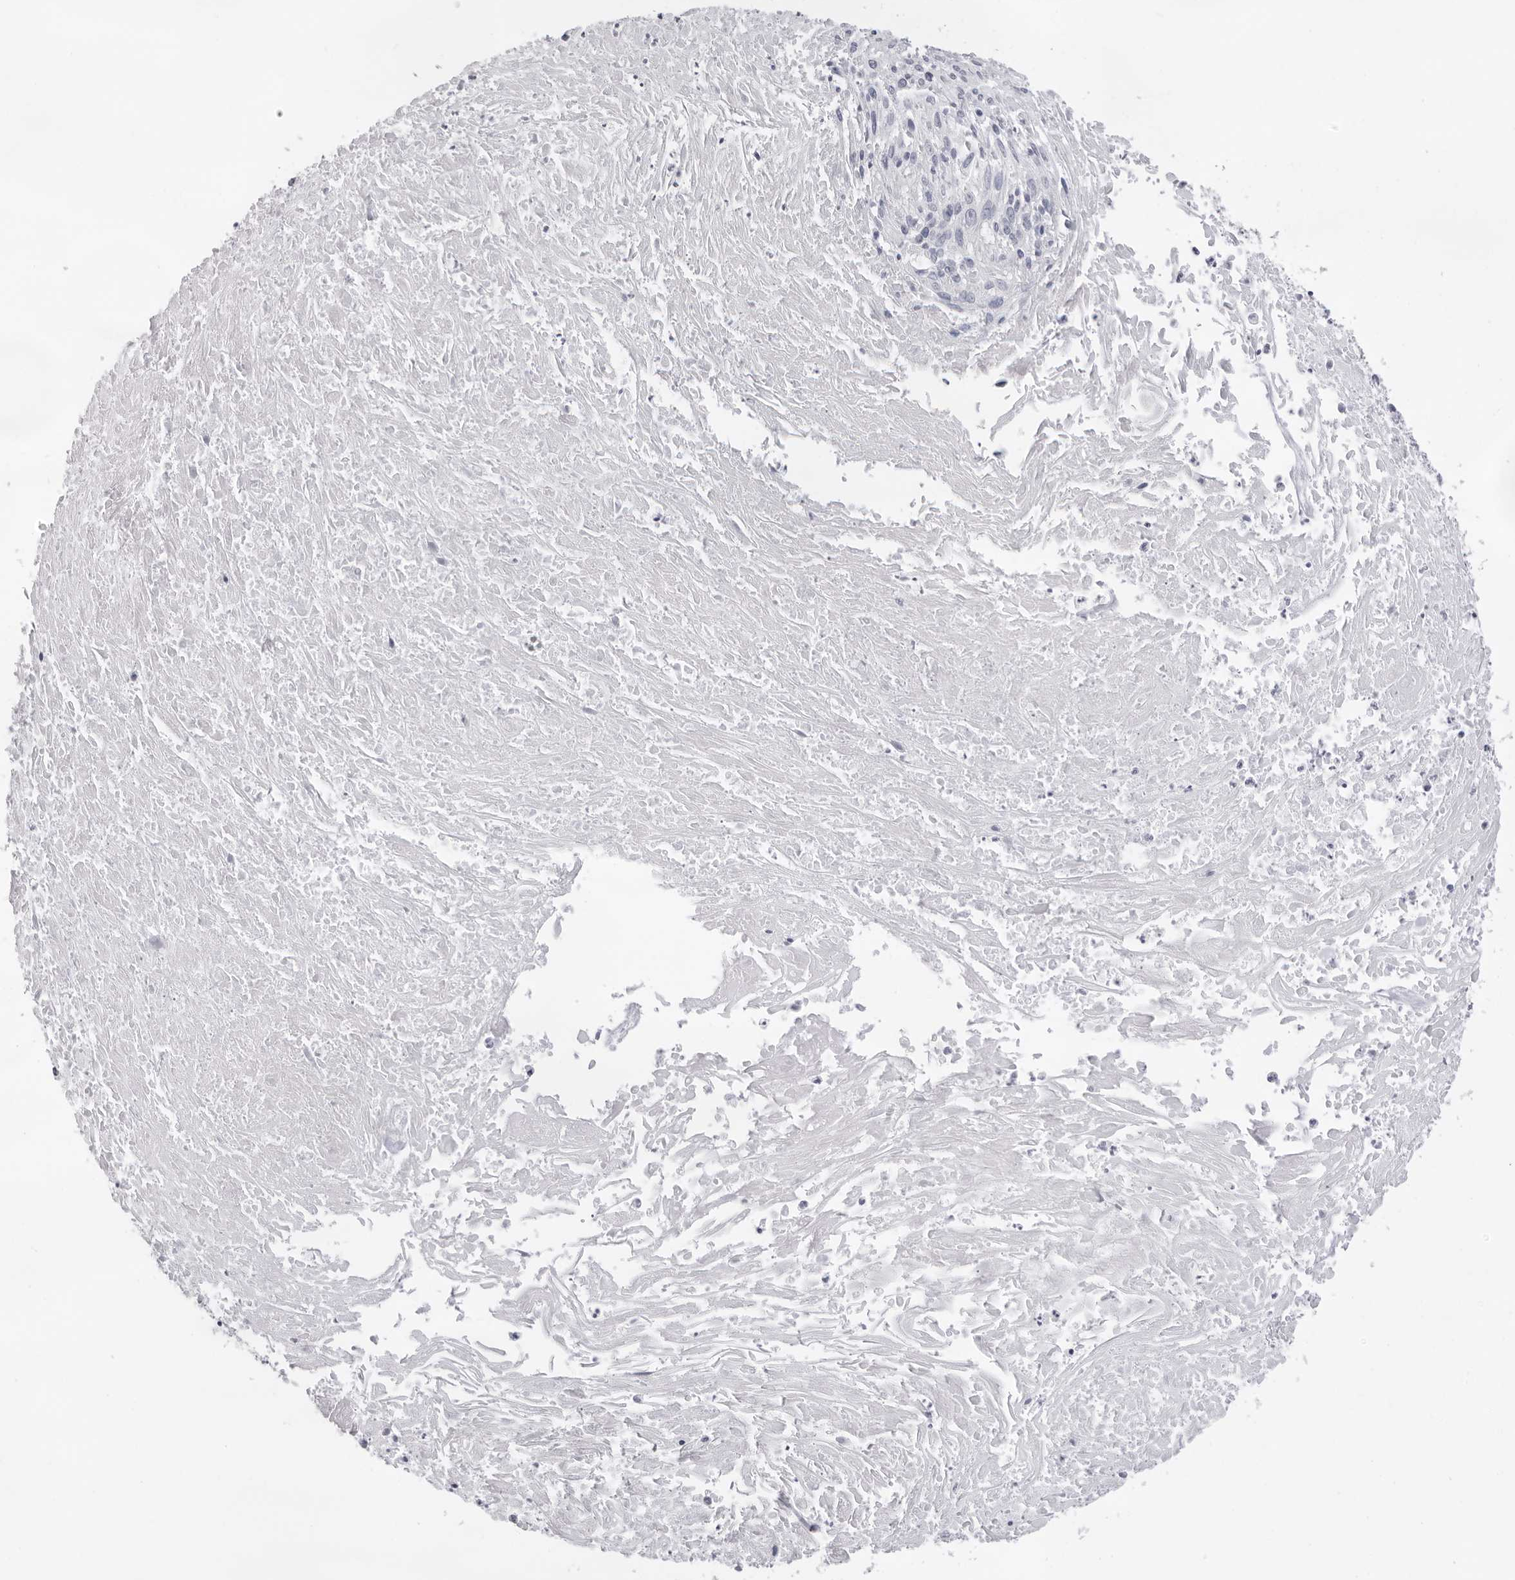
{"staining": {"intensity": "negative", "quantity": "none", "location": "none"}, "tissue": "cervical cancer", "cell_type": "Tumor cells", "image_type": "cancer", "snomed": [{"axis": "morphology", "description": "Squamous cell carcinoma, NOS"}, {"axis": "topography", "description": "Cervix"}], "caption": "This is an immunohistochemistry histopathology image of human cervical squamous cell carcinoma. There is no expression in tumor cells.", "gene": "FDPS", "patient": {"sex": "female", "age": 51}}